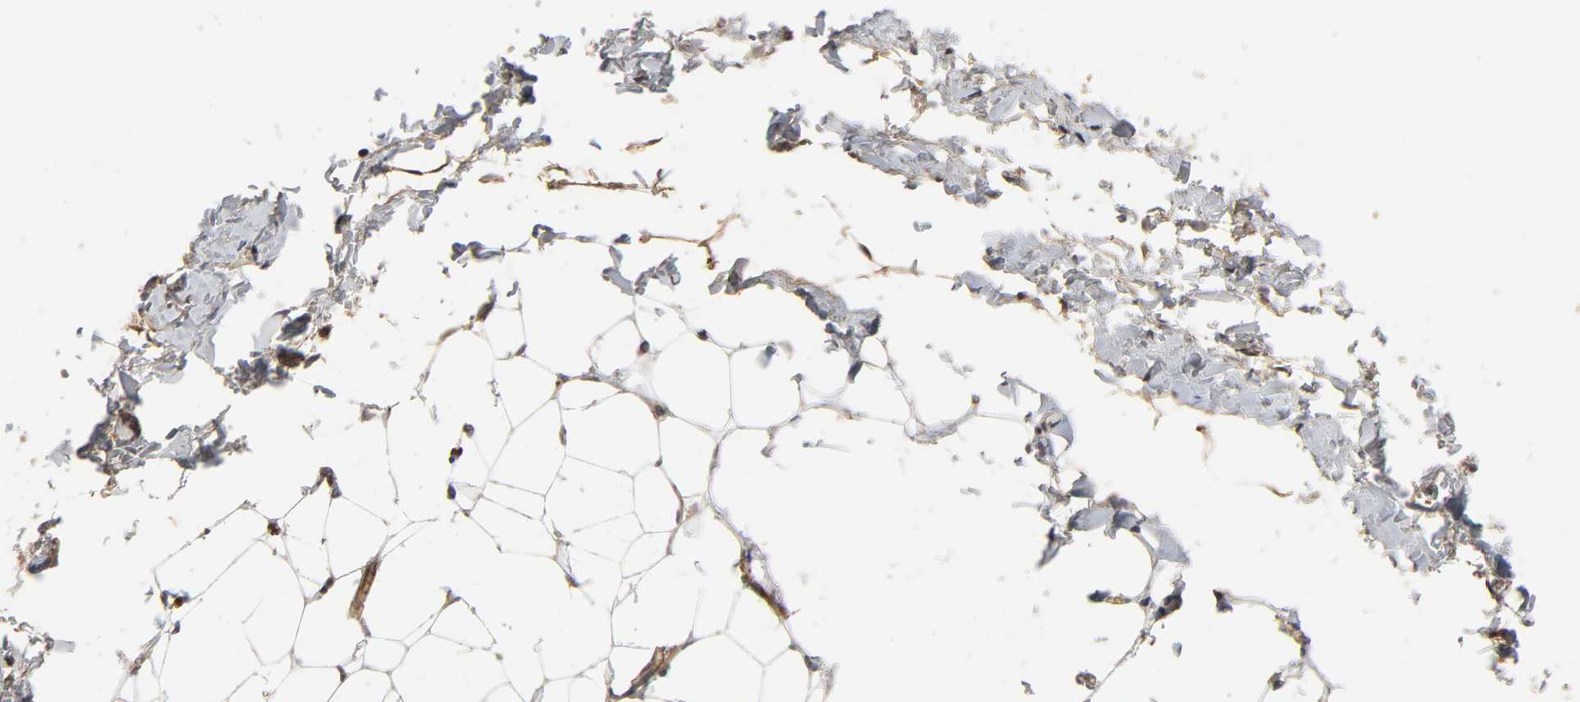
{"staining": {"intensity": "moderate", "quantity": "25%-75%", "location": "cytoplasmic/membranous,nuclear"}, "tissue": "adipose tissue", "cell_type": "Adipocytes", "image_type": "normal", "snomed": [{"axis": "morphology", "description": "Normal tissue, NOS"}, {"axis": "topography", "description": "Soft tissue"}], "caption": "A medium amount of moderate cytoplasmic/membranous,nuclear staining is identified in approximately 25%-75% of adipocytes in benign adipose tissue. (DAB (3,3'-diaminobenzidine) = brown stain, brightfield microscopy at high magnification).", "gene": "CPN2", "patient": {"sex": "male", "age": 26}}